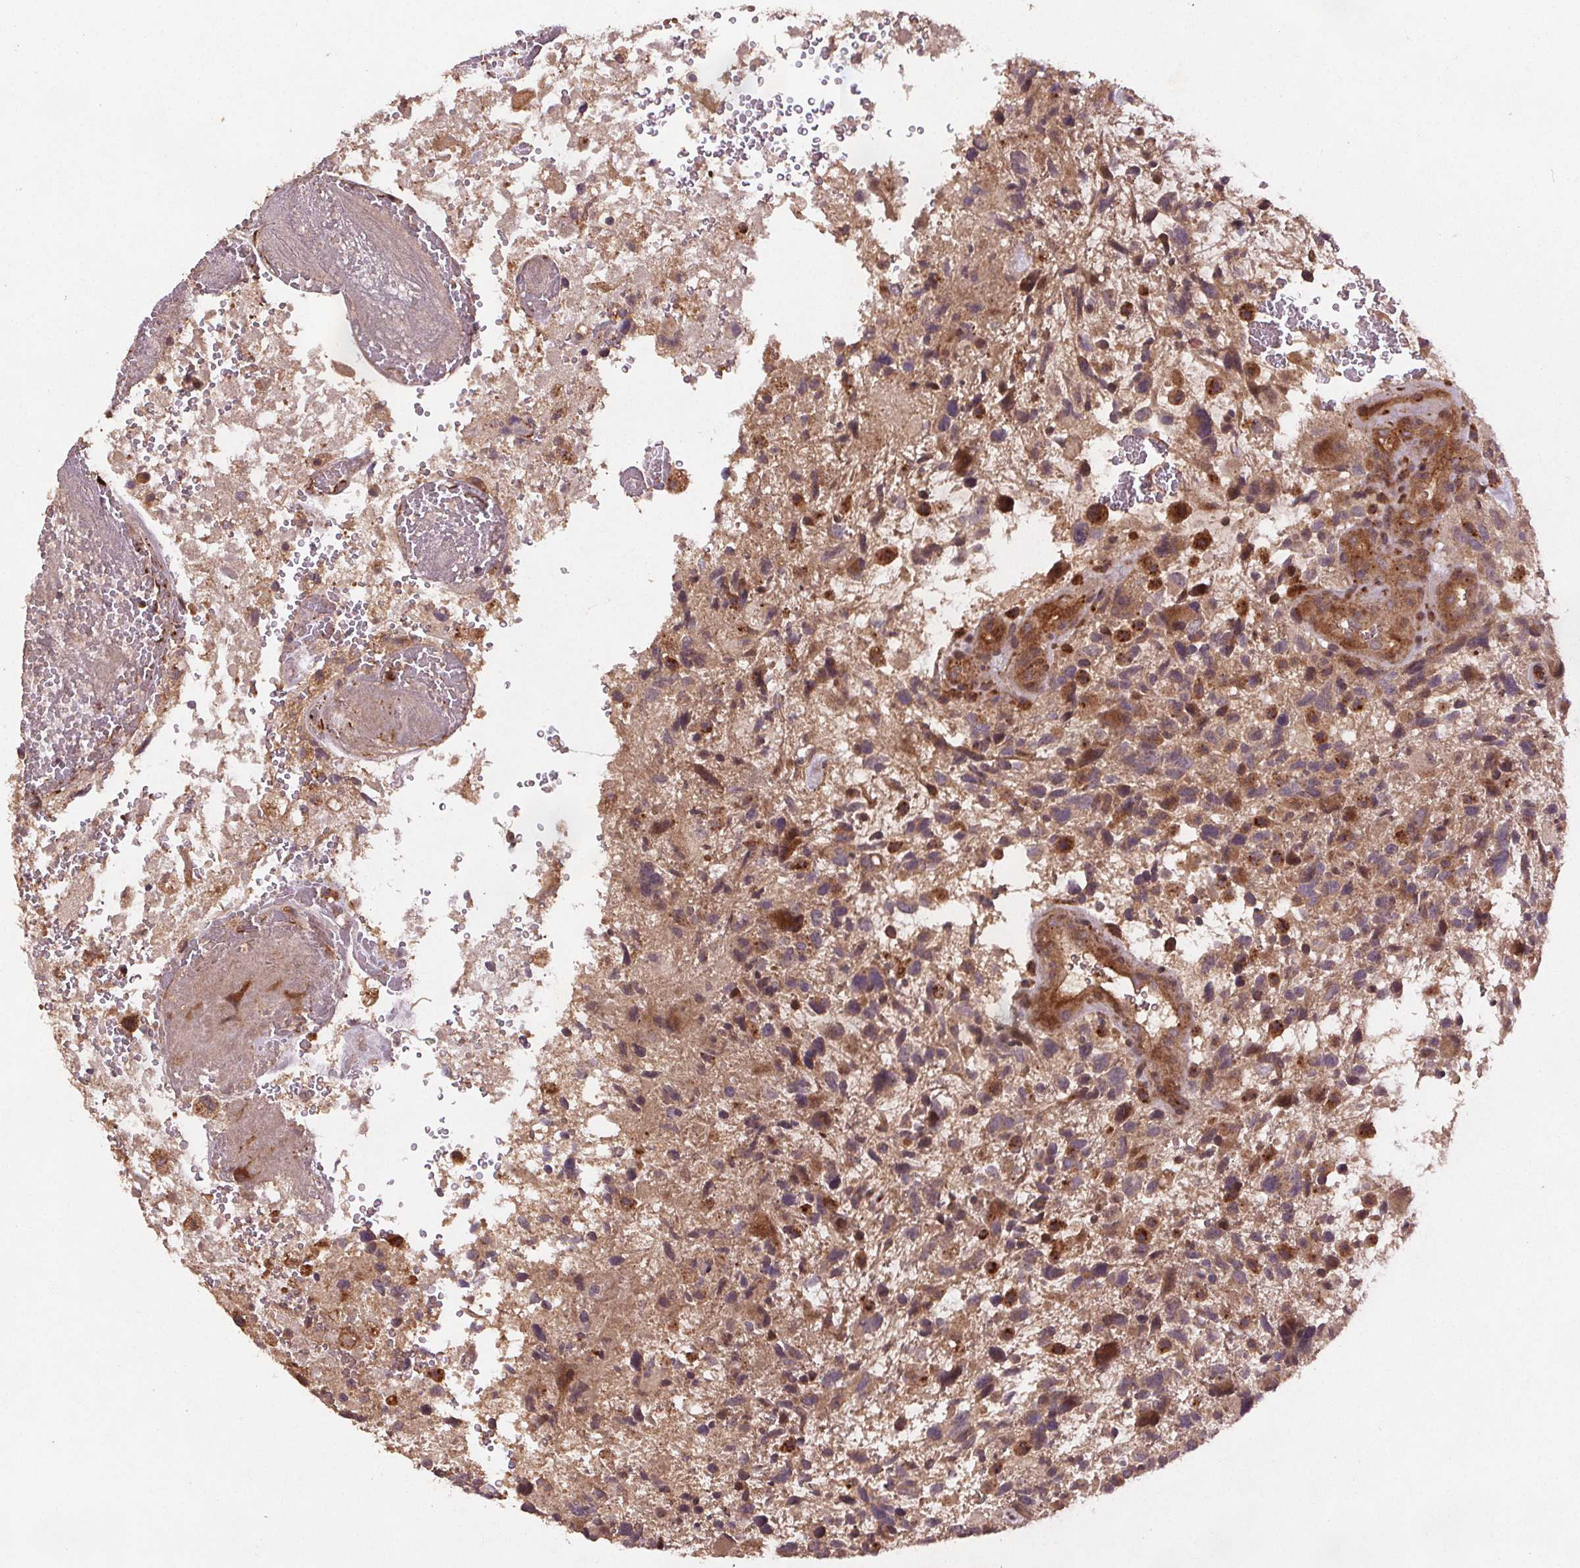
{"staining": {"intensity": "moderate", "quantity": "<25%", "location": "cytoplasmic/membranous"}, "tissue": "glioma", "cell_type": "Tumor cells", "image_type": "cancer", "snomed": [{"axis": "morphology", "description": "Glioma, malignant, High grade"}, {"axis": "topography", "description": "Brain"}], "caption": "High-grade glioma (malignant) was stained to show a protein in brown. There is low levels of moderate cytoplasmic/membranous staining in approximately <25% of tumor cells. (Stains: DAB in brown, nuclei in blue, Microscopy: brightfield microscopy at high magnification).", "gene": "SEC14L2", "patient": {"sex": "female", "age": 71}}